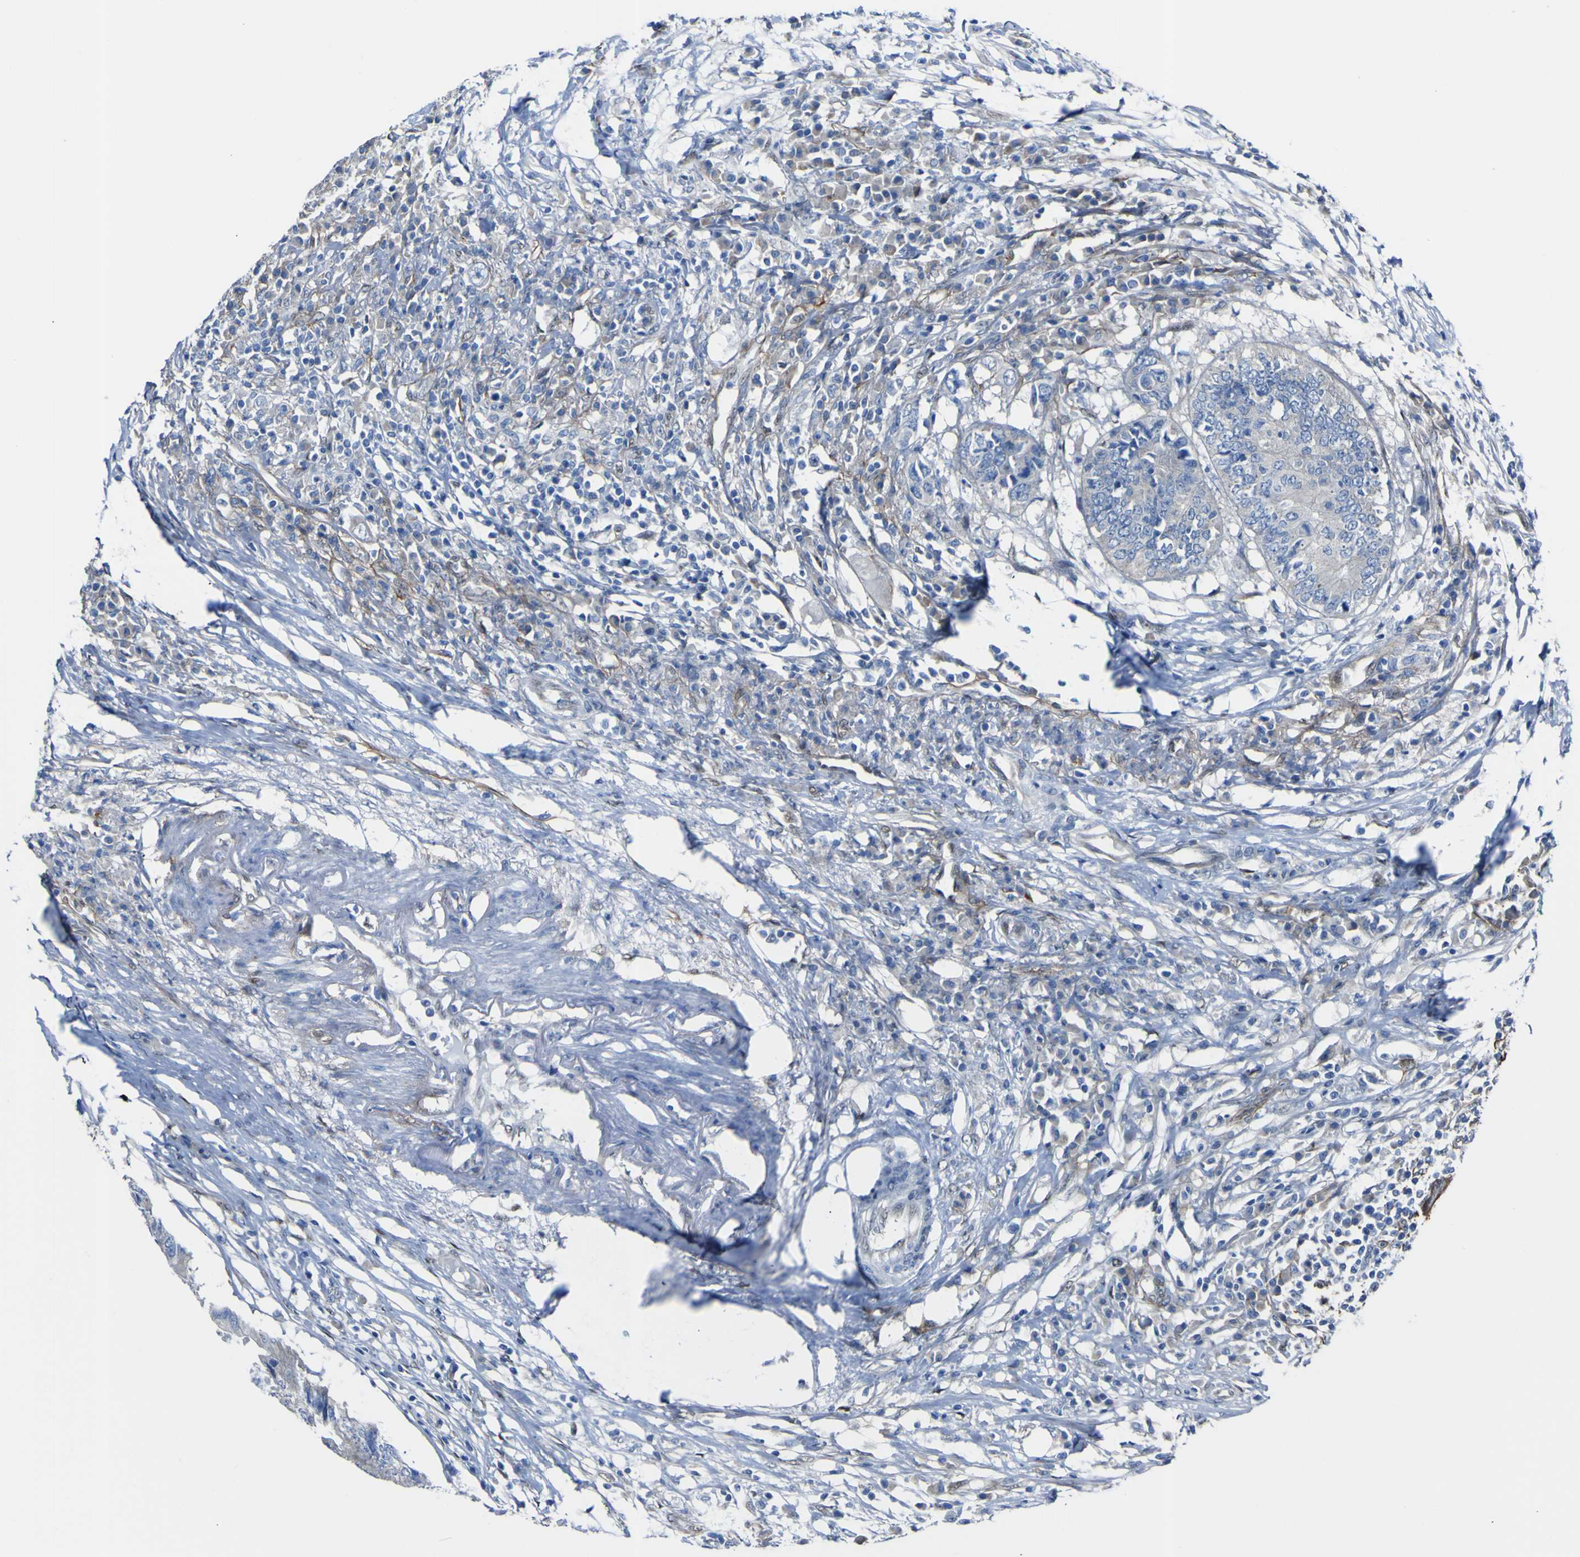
{"staining": {"intensity": "negative", "quantity": "none", "location": "none"}, "tissue": "colorectal cancer", "cell_type": "Tumor cells", "image_type": "cancer", "snomed": [{"axis": "morphology", "description": "Adenocarcinoma, NOS"}, {"axis": "topography", "description": "Colon"}], "caption": "An IHC histopathology image of adenocarcinoma (colorectal) is shown. There is no staining in tumor cells of adenocarcinoma (colorectal).", "gene": "LRRN1", "patient": {"sex": "male", "age": 71}}